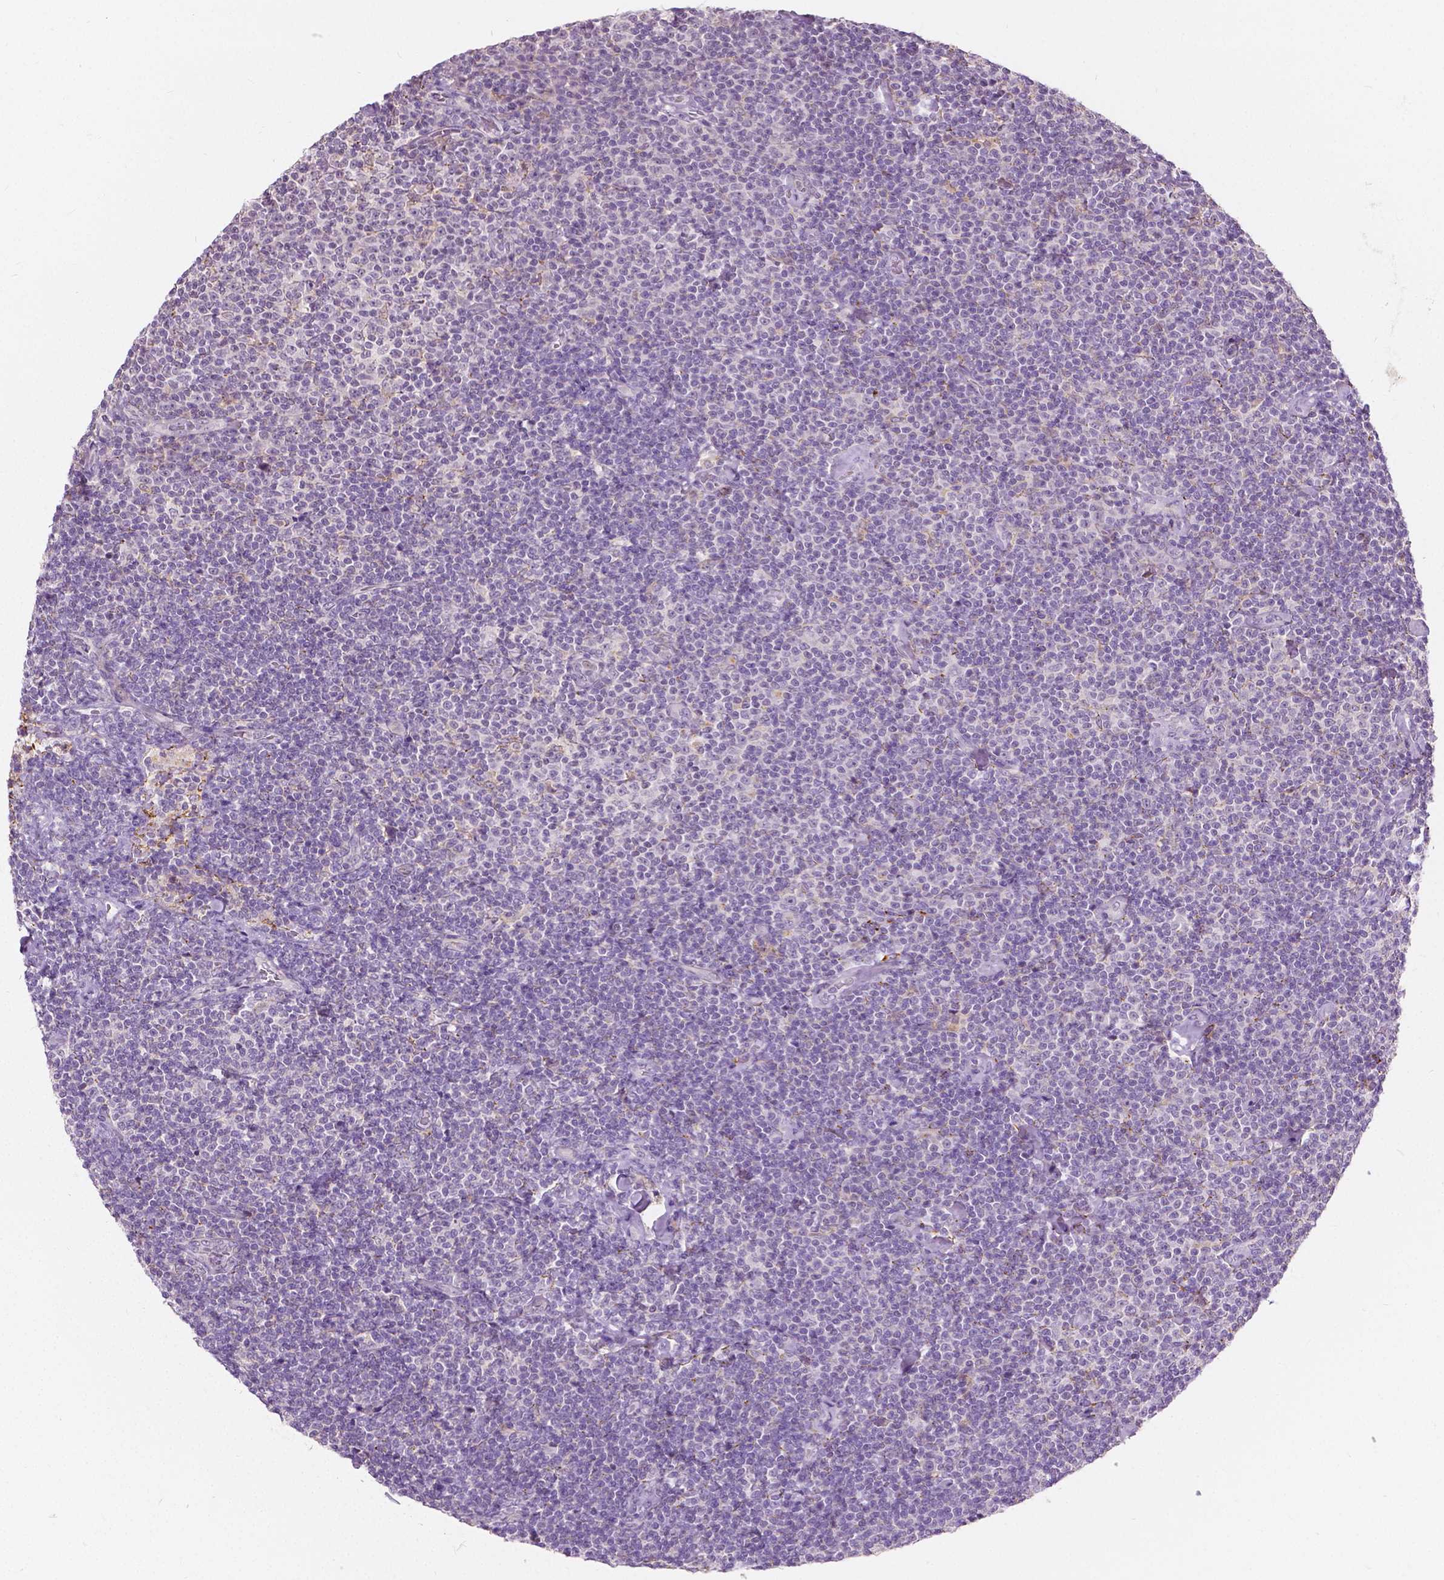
{"staining": {"intensity": "negative", "quantity": "none", "location": "none"}, "tissue": "lymphoma", "cell_type": "Tumor cells", "image_type": "cancer", "snomed": [{"axis": "morphology", "description": "Malignant lymphoma, non-Hodgkin's type, Low grade"}, {"axis": "topography", "description": "Lymph node"}], "caption": "DAB immunohistochemical staining of human malignant lymphoma, non-Hodgkin's type (low-grade) displays no significant positivity in tumor cells.", "gene": "DLX6", "patient": {"sex": "male", "age": 81}}